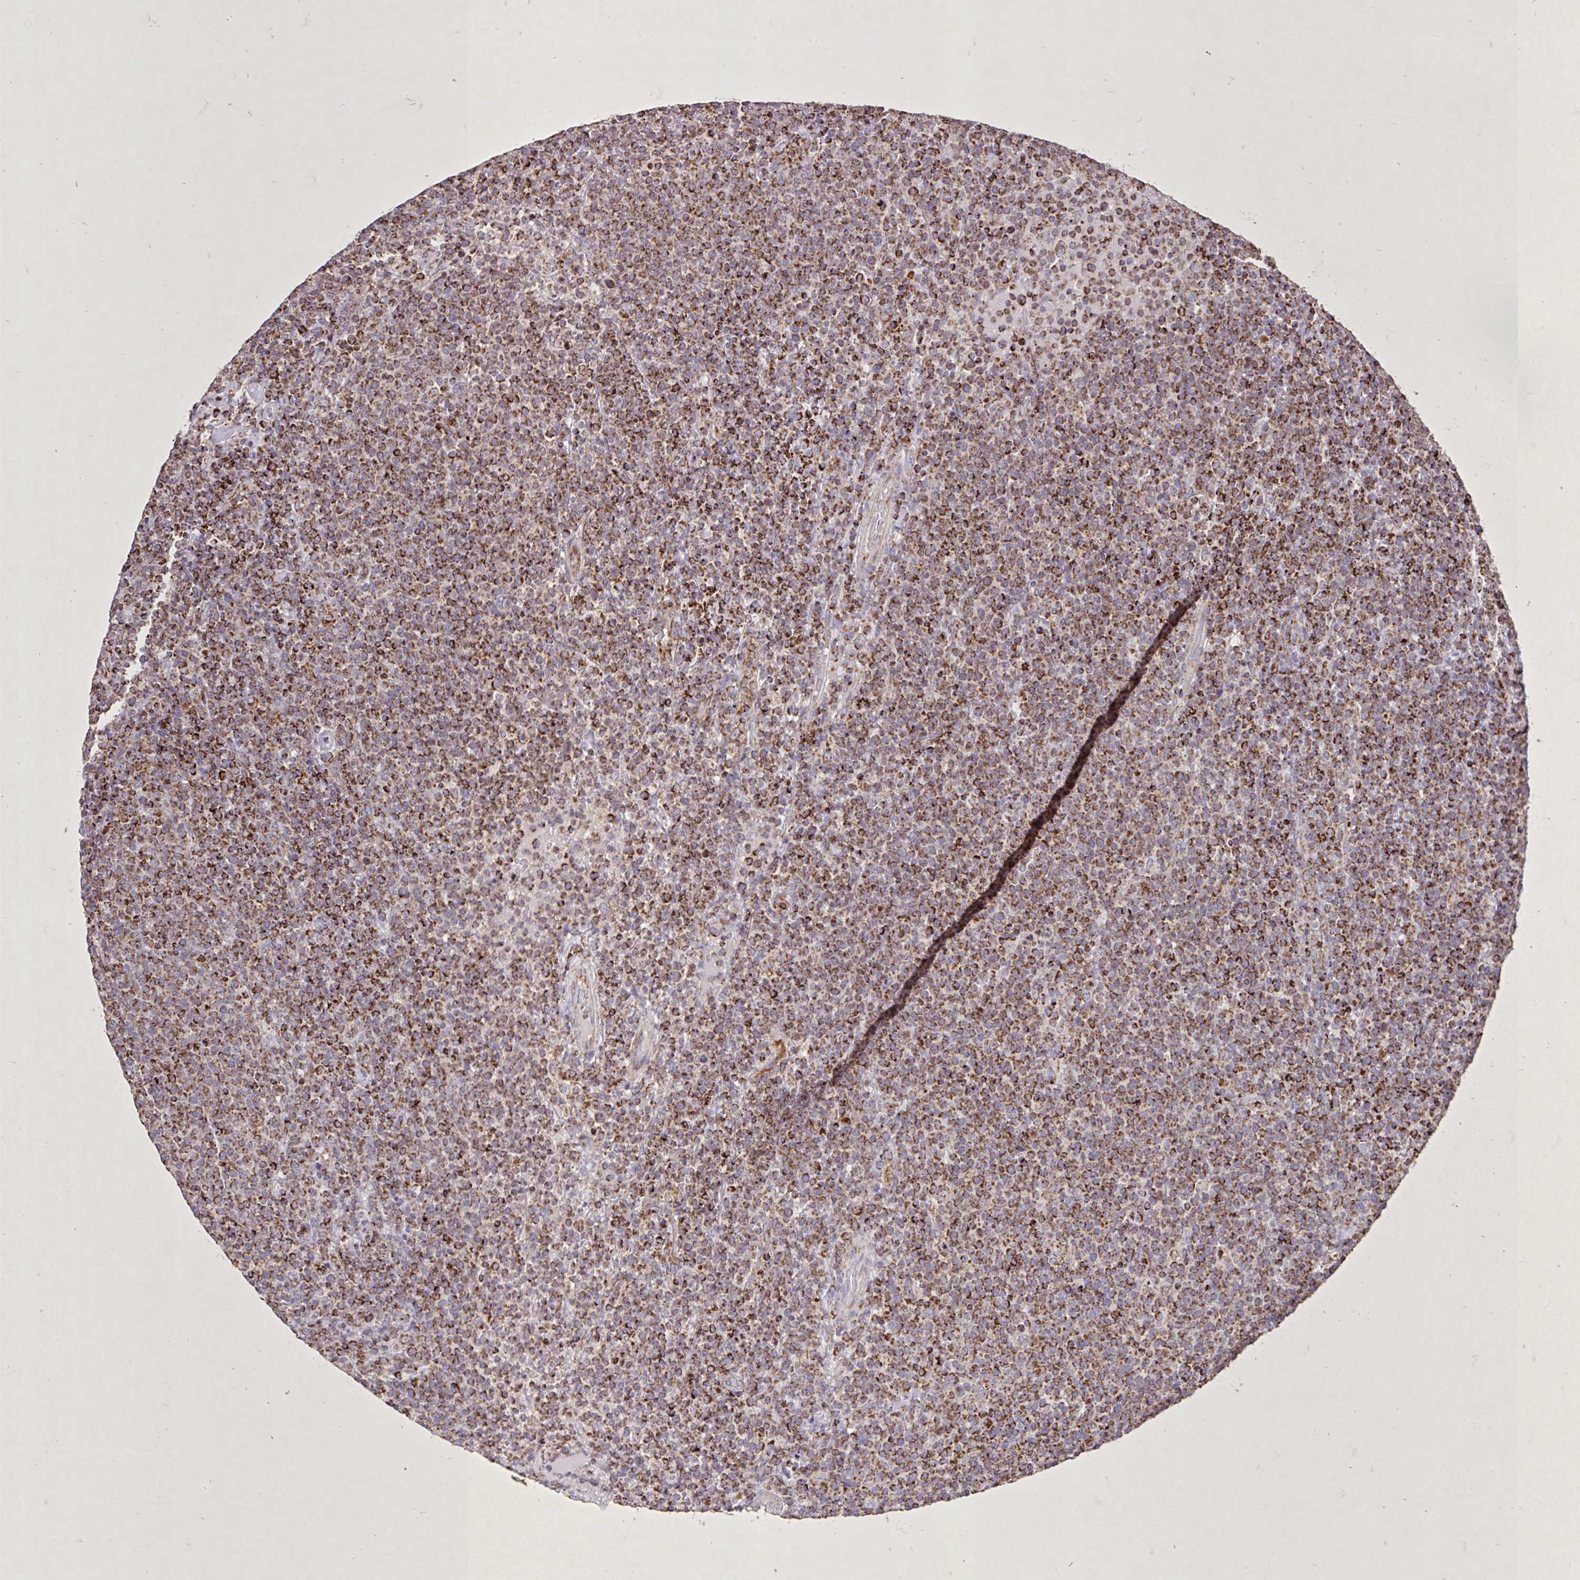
{"staining": {"intensity": "strong", "quantity": "25%-75%", "location": "cytoplasmic/membranous"}, "tissue": "lymphoma", "cell_type": "Tumor cells", "image_type": "cancer", "snomed": [{"axis": "morphology", "description": "Malignant lymphoma, non-Hodgkin's type, High grade"}, {"axis": "topography", "description": "Lymph node"}], "caption": "Lymphoma stained for a protein demonstrates strong cytoplasmic/membranous positivity in tumor cells. The protein is shown in brown color, while the nuclei are stained blue.", "gene": "AGK", "patient": {"sex": "male", "age": 61}}